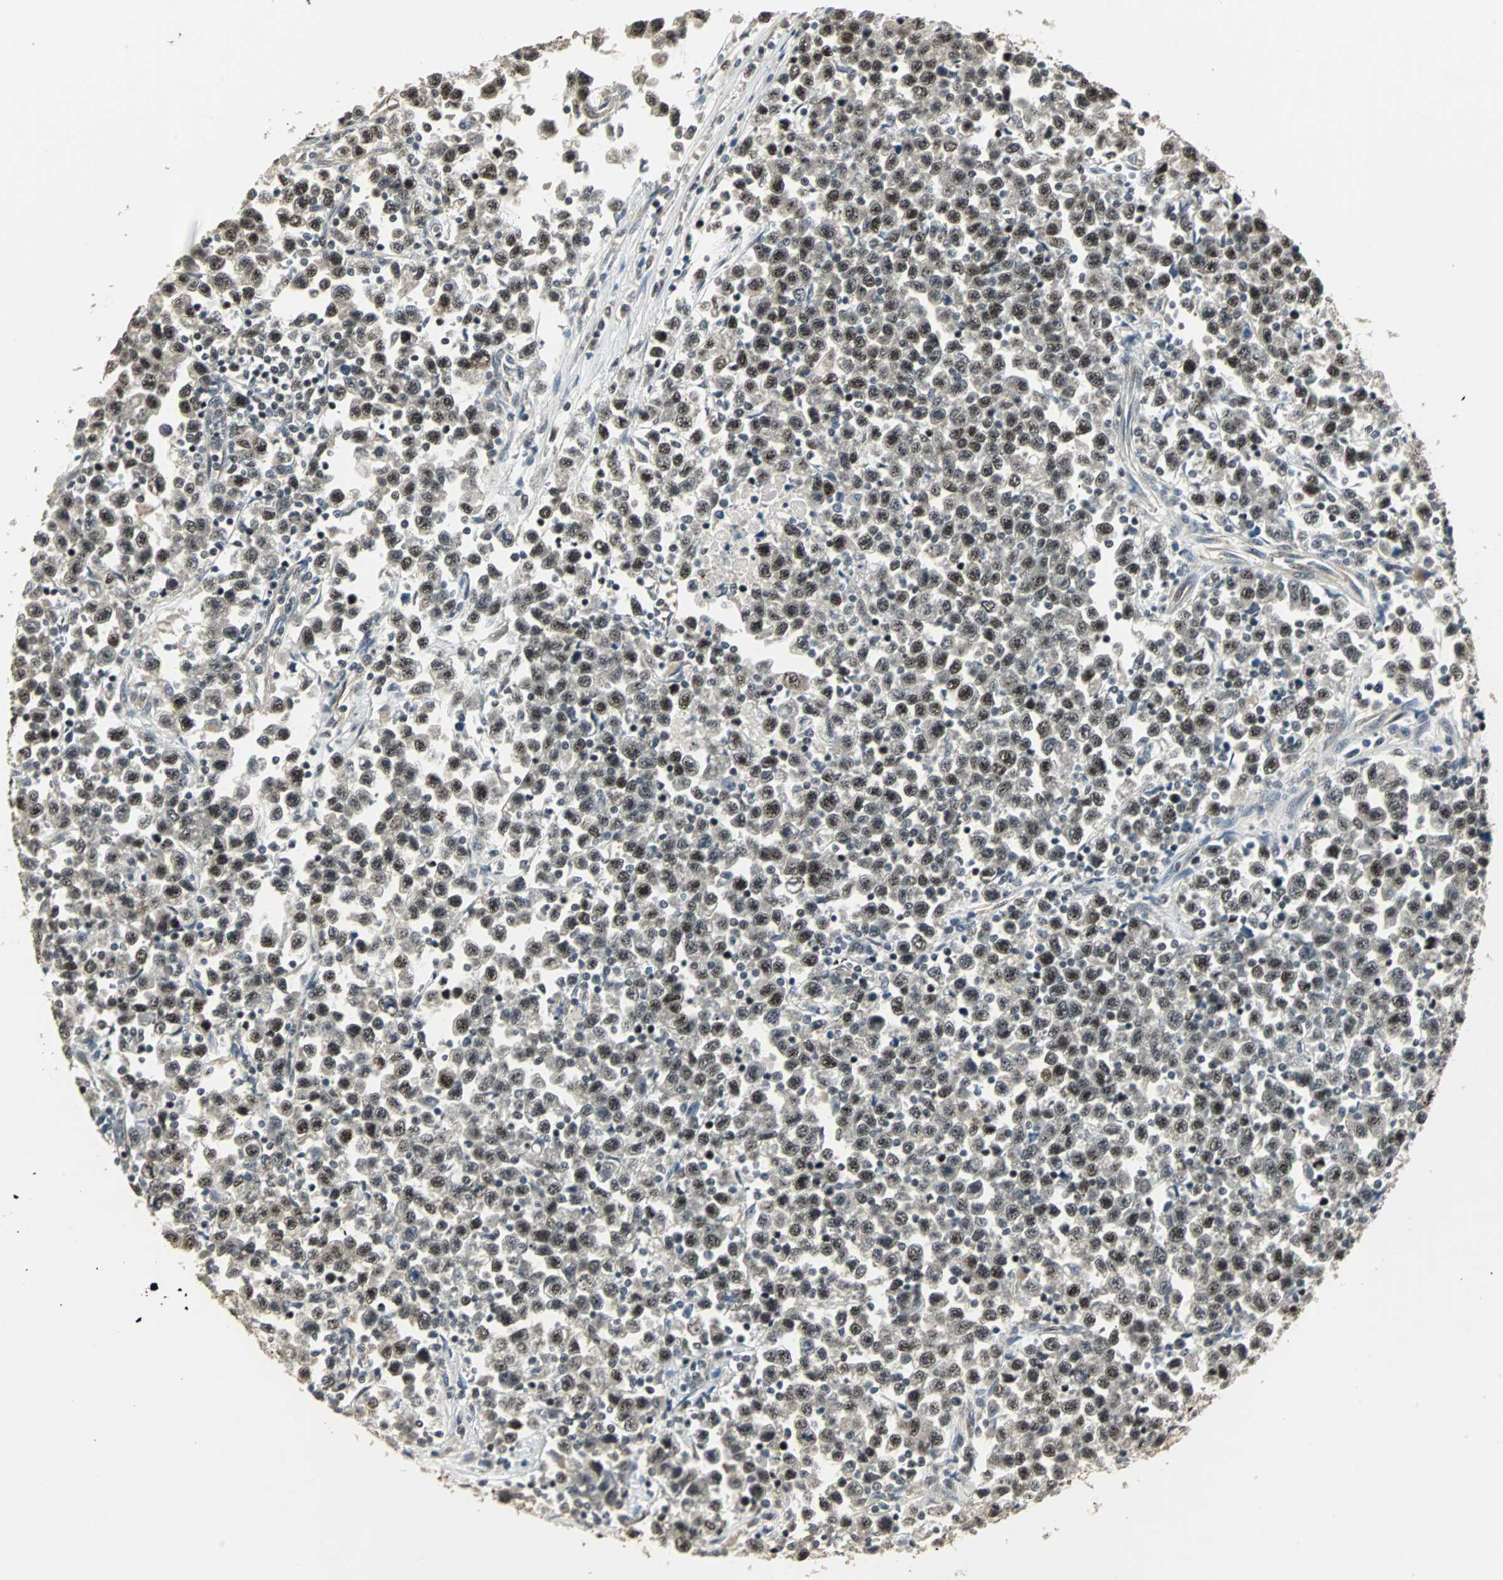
{"staining": {"intensity": "strong", "quantity": ">75%", "location": "nuclear"}, "tissue": "testis cancer", "cell_type": "Tumor cells", "image_type": "cancer", "snomed": [{"axis": "morphology", "description": "Seminoma, NOS"}, {"axis": "topography", "description": "Testis"}], "caption": "Protein staining of seminoma (testis) tissue shows strong nuclear staining in about >75% of tumor cells.", "gene": "MED4", "patient": {"sex": "male", "age": 43}}